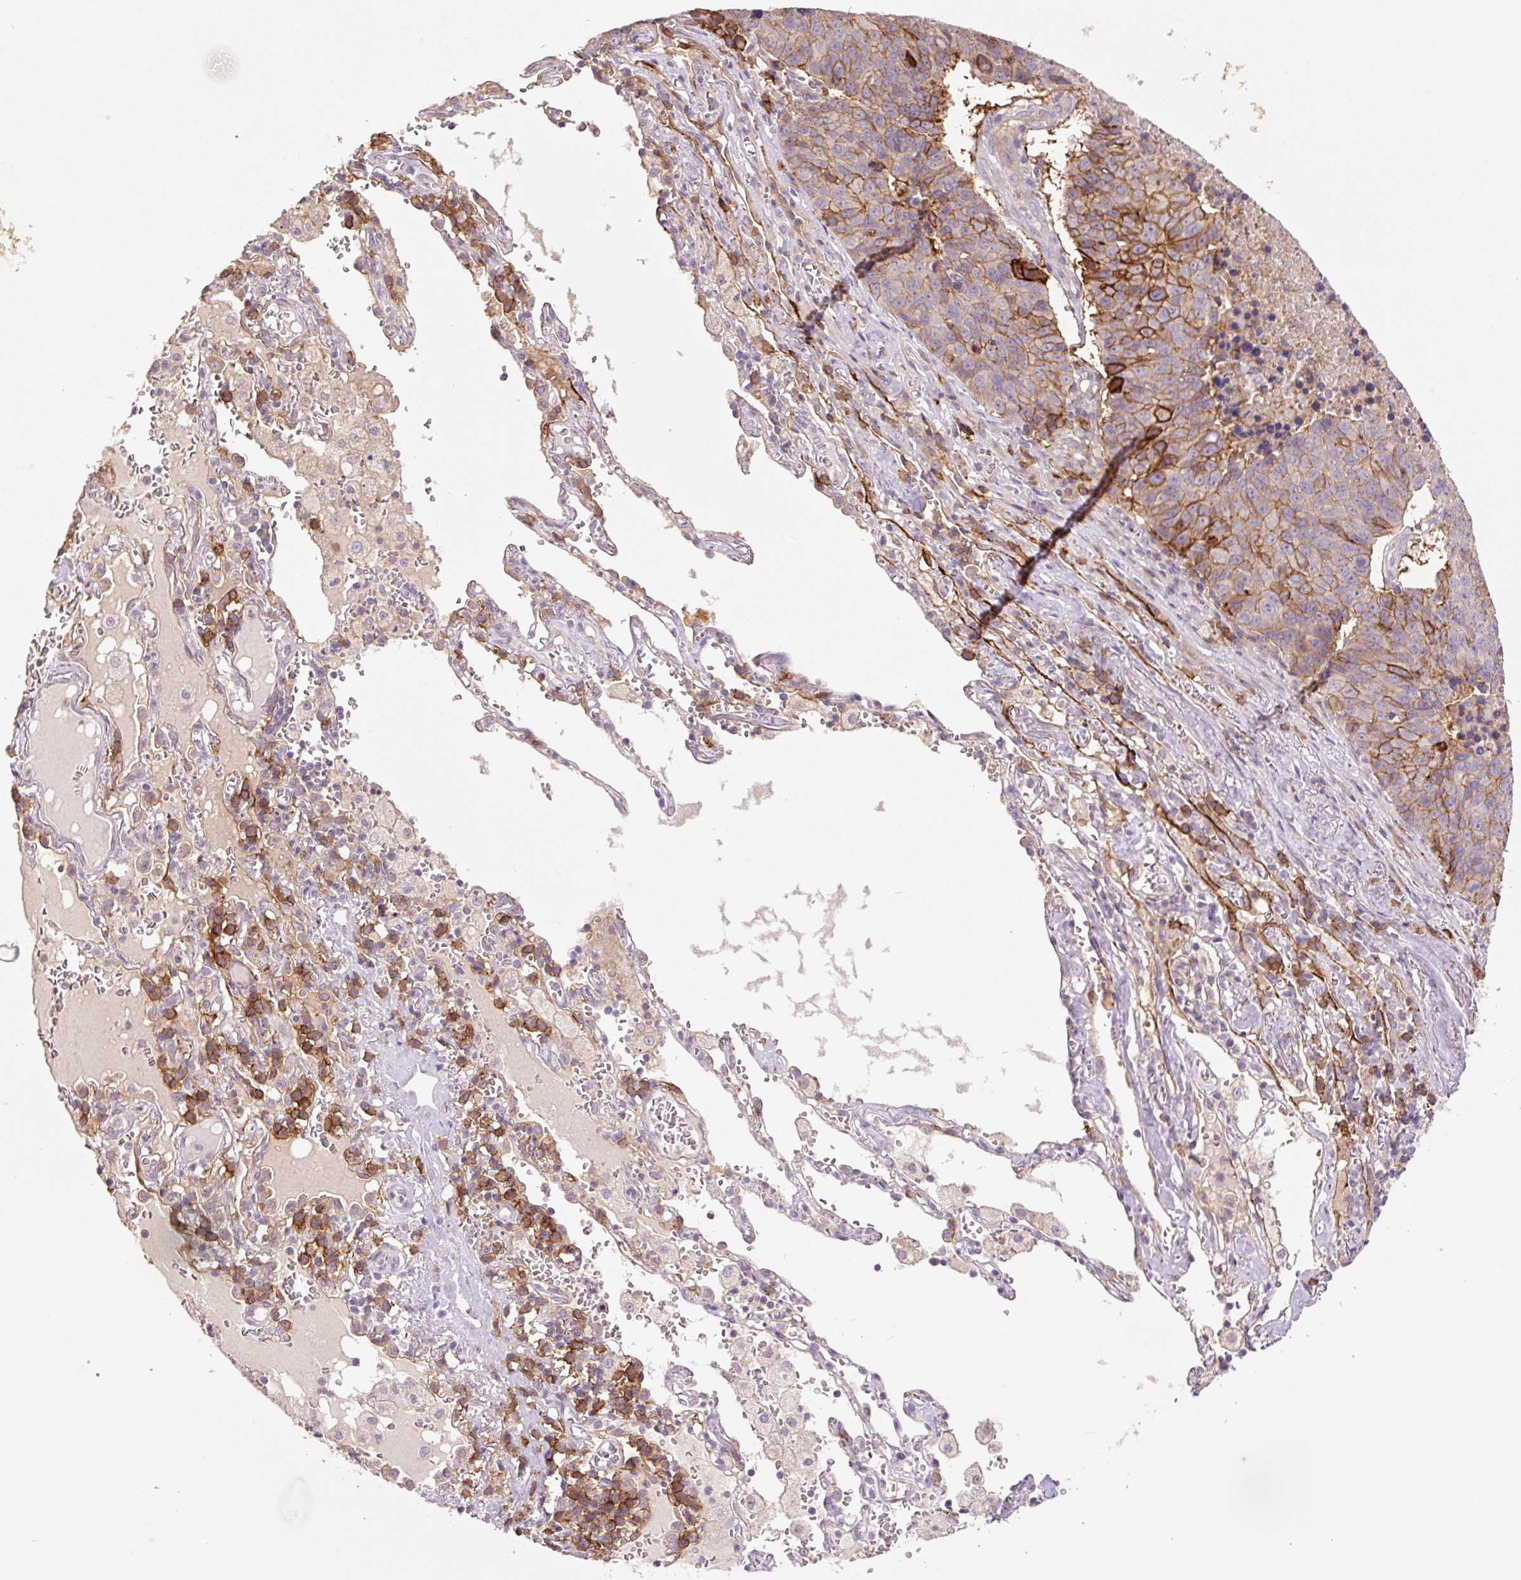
{"staining": {"intensity": "strong", "quantity": "<25%", "location": "cytoplasmic/membranous"}, "tissue": "lung cancer", "cell_type": "Tumor cells", "image_type": "cancer", "snomed": [{"axis": "morphology", "description": "Squamous cell carcinoma, NOS"}, {"axis": "topography", "description": "Lung"}], "caption": "A brown stain highlights strong cytoplasmic/membranous expression of a protein in lung cancer tumor cells.", "gene": "SLC1A4", "patient": {"sex": "female", "age": 66}}